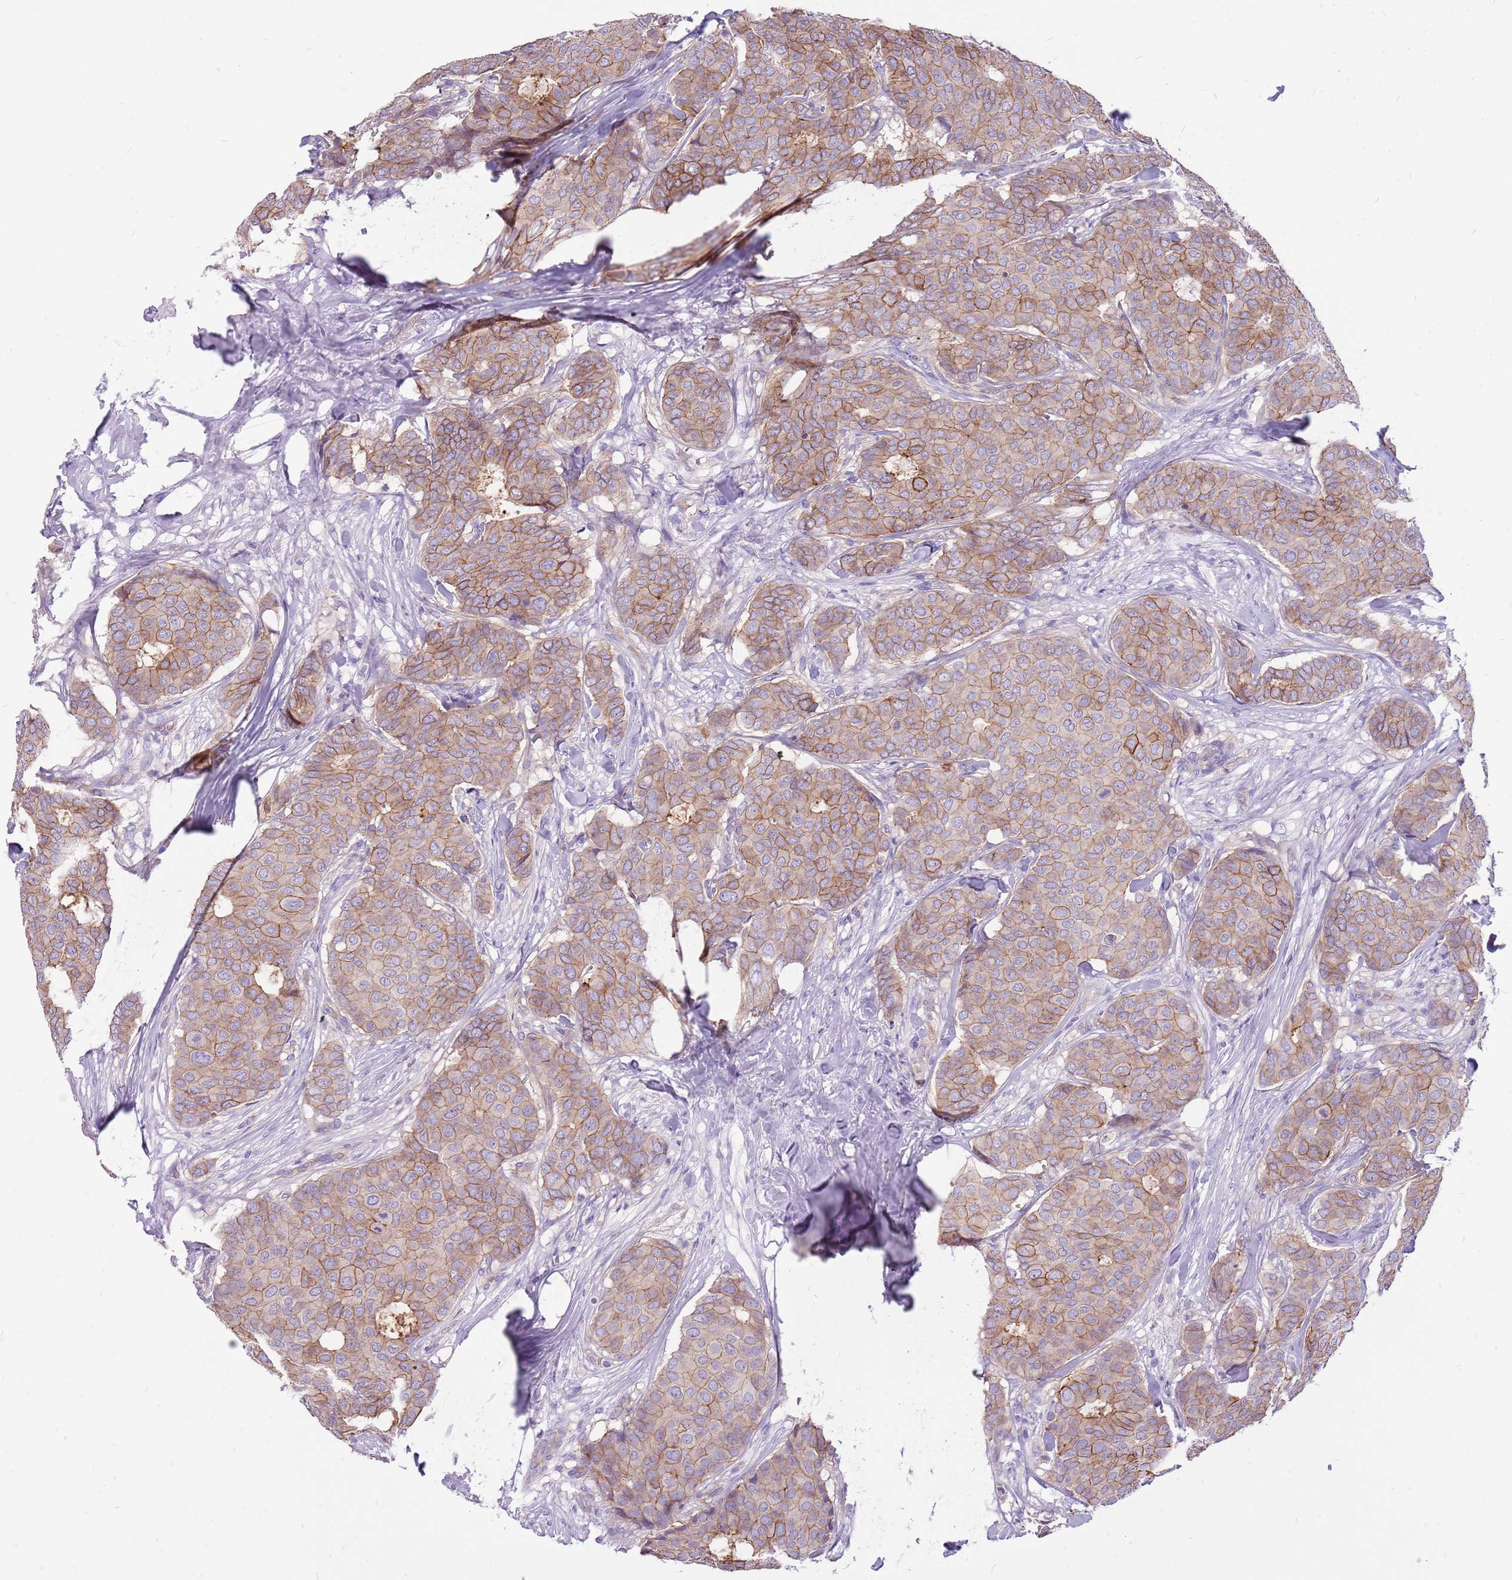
{"staining": {"intensity": "moderate", "quantity": ">75%", "location": "cytoplasmic/membranous"}, "tissue": "breast cancer", "cell_type": "Tumor cells", "image_type": "cancer", "snomed": [{"axis": "morphology", "description": "Duct carcinoma"}, {"axis": "topography", "description": "Breast"}], "caption": "Protein expression analysis of intraductal carcinoma (breast) reveals moderate cytoplasmic/membranous staining in approximately >75% of tumor cells.", "gene": "WDR90", "patient": {"sex": "female", "age": 75}}